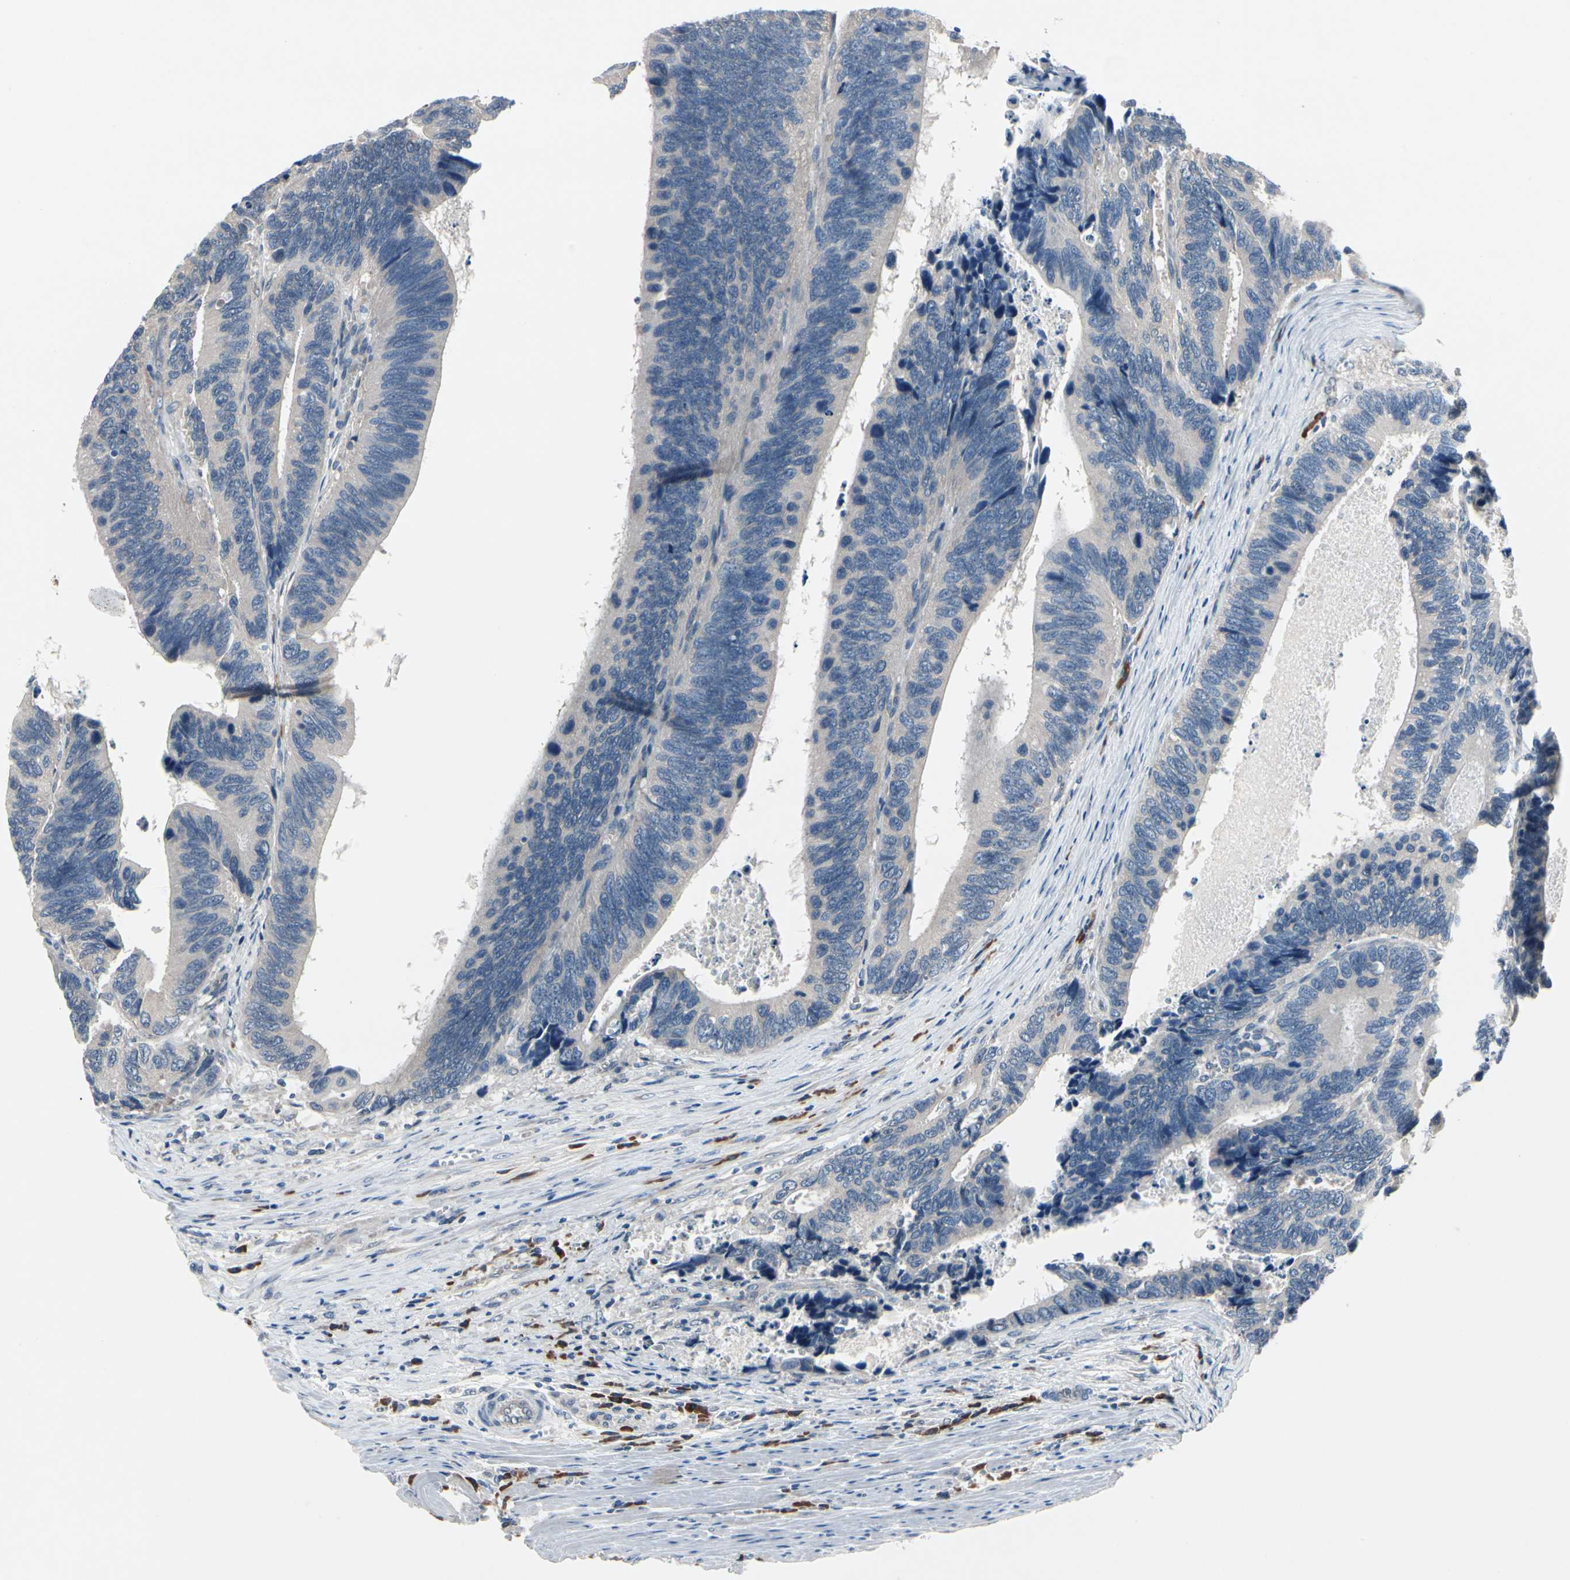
{"staining": {"intensity": "negative", "quantity": "none", "location": "none"}, "tissue": "colorectal cancer", "cell_type": "Tumor cells", "image_type": "cancer", "snomed": [{"axis": "morphology", "description": "Adenocarcinoma, NOS"}, {"axis": "topography", "description": "Colon"}], "caption": "Immunohistochemical staining of colorectal adenocarcinoma displays no significant staining in tumor cells.", "gene": "SELENOK", "patient": {"sex": "male", "age": 72}}